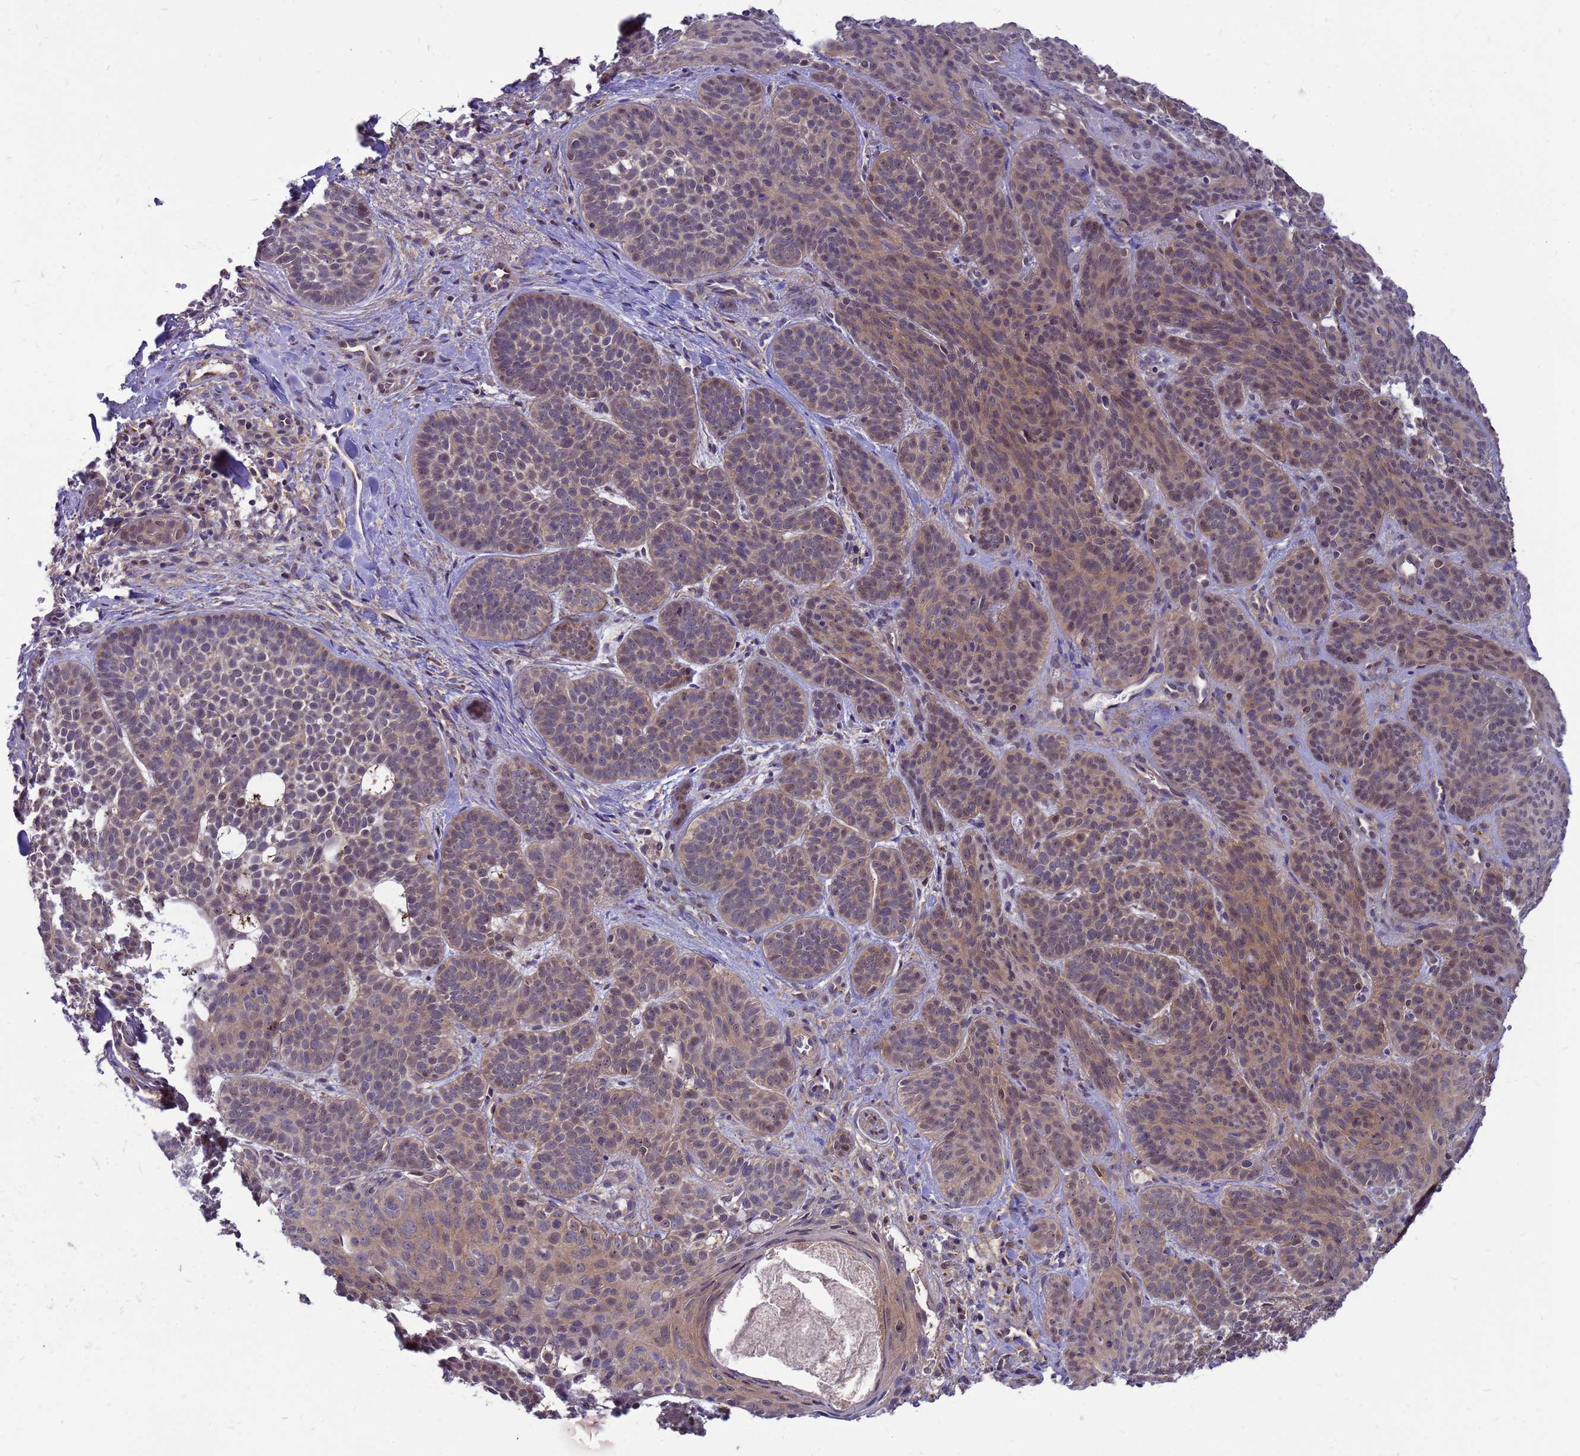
{"staining": {"intensity": "moderate", "quantity": ">75%", "location": "cytoplasmic/membranous"}, "tissue": "skin cancer", "cell_type": "Tumor cells", "image_type": "cancer", "snomed": [{"axis": "morphology", "description": "Basal cell carcinoma"}, {"axis": "topography", "description": "Skin"}], "caption": "Tumor cells exhibit medium levels of moderate cytoplasmic/membranous positivity in approximately >75% of cells in human skin basal cell carcinoma.", "gene": "ENOPH1", "patient": {"sex": "male", "age": 85}}